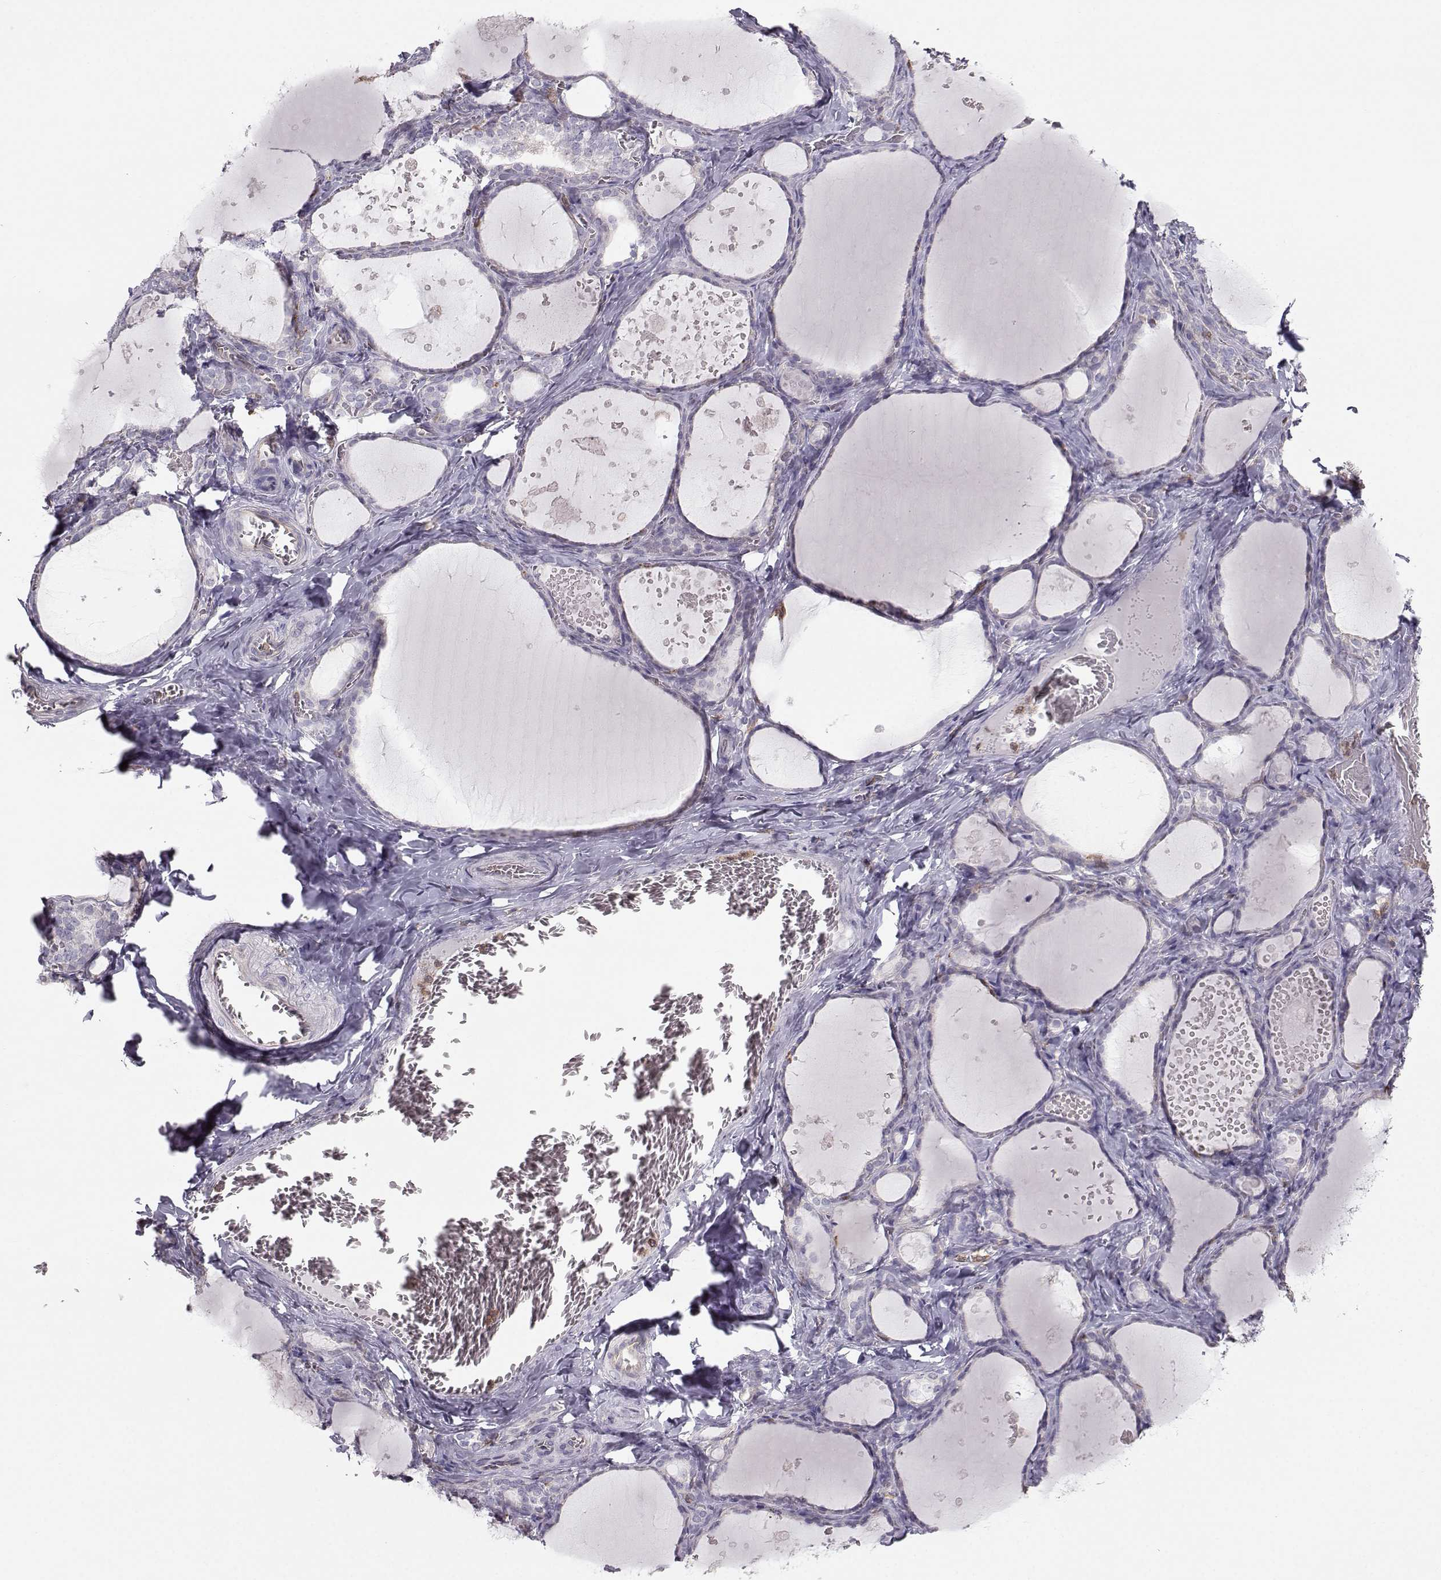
{"staining": {"intensity": "negative", "quantity": "none", "location": "none"}, "tissue": "thyroid gland", "cell_type": "Glandular cells", "image_type": "normal", "snomed": [{"axis": "morphology", "description": "Normal tissue, NOS"}, {"axis": "topography", "description": "Thyroid gland"}], "caption": "IHC of unremarkable human thyroid gland displays no expression in glandular cells. The staining is performed using DAB brown chromogen with nuclei counter-stained in using hematoxylin.", "gene": "ZBTB32", "patient": {"sex": "female", "age": 56}}